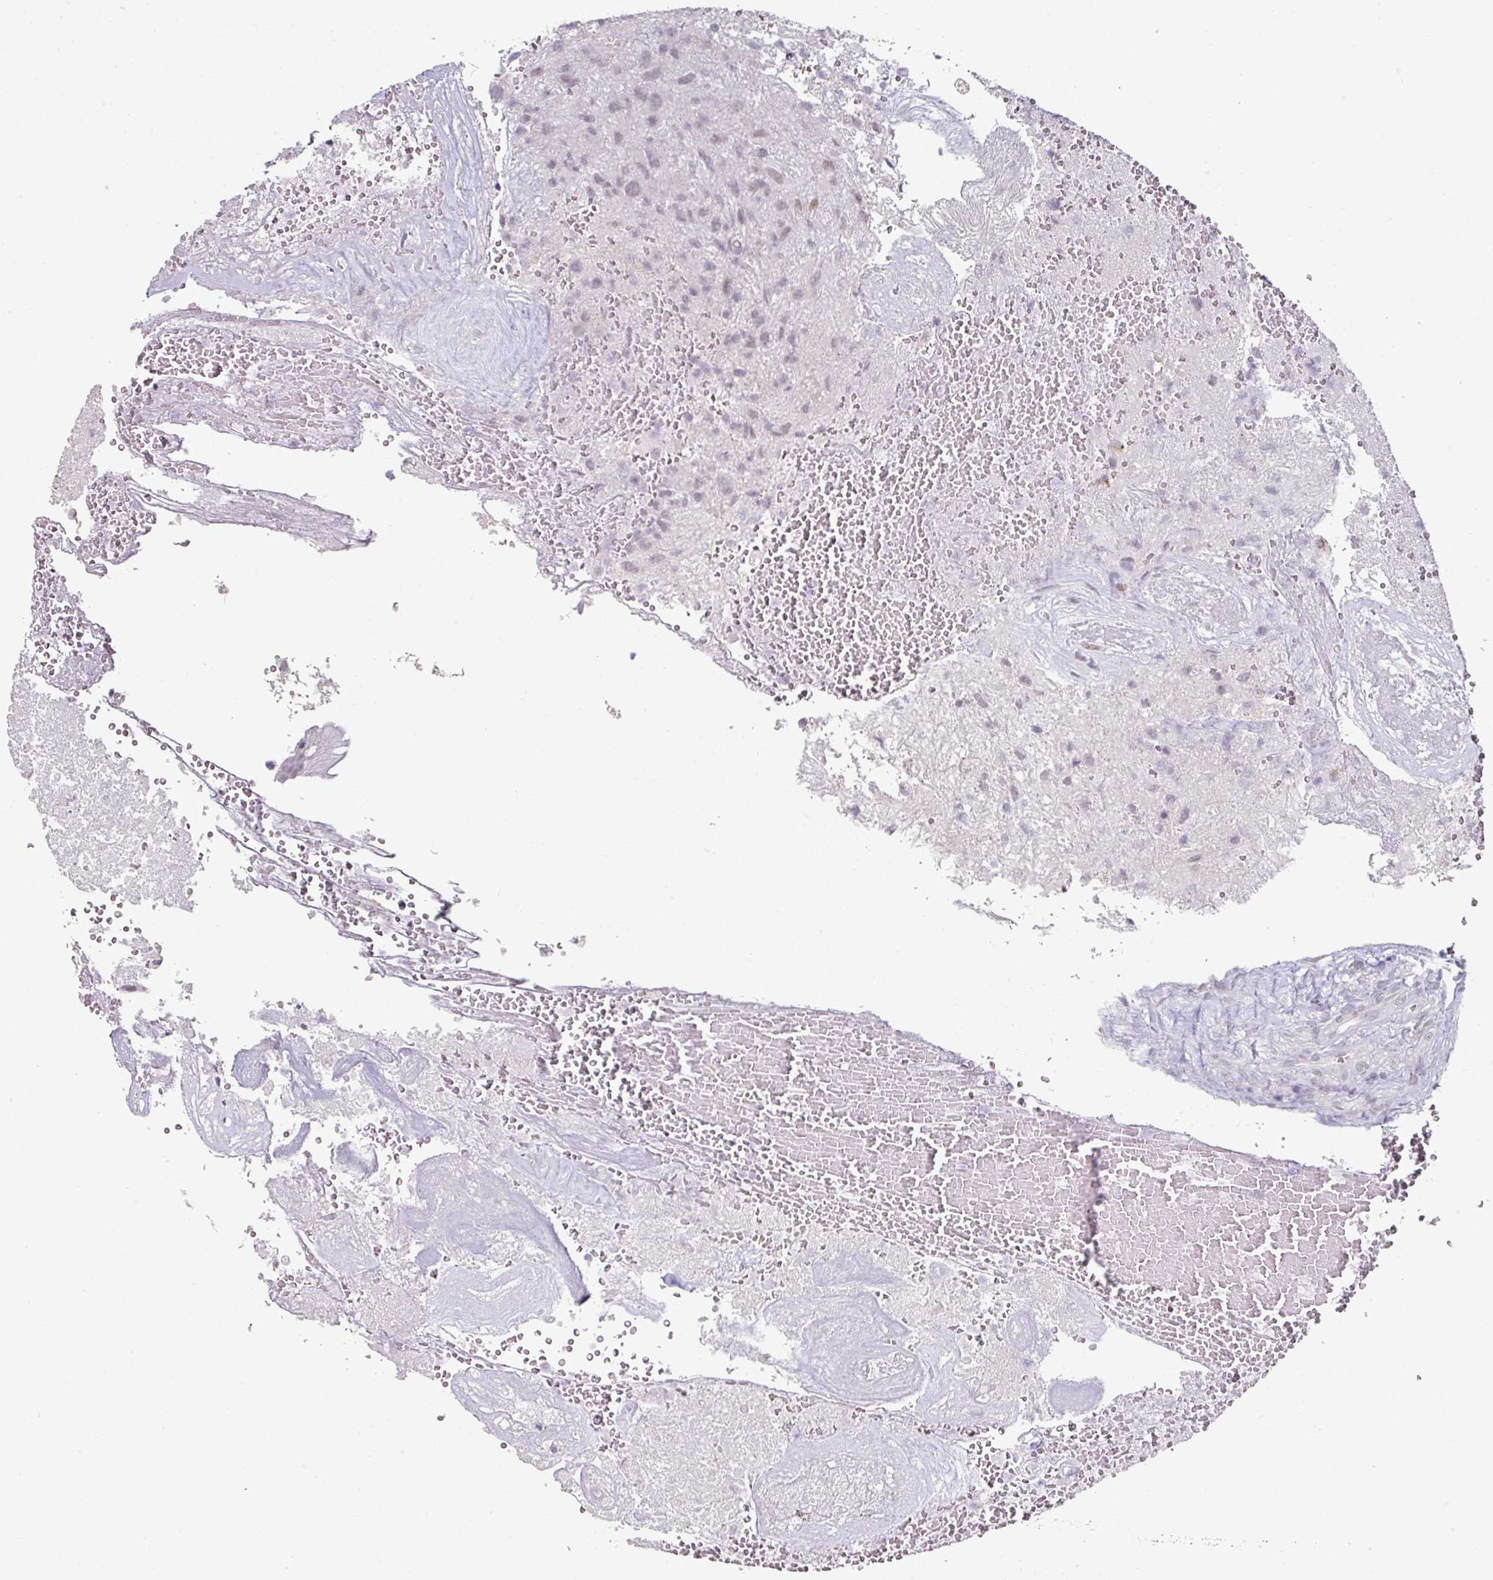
{"staining": {"intensity": "negative", "quantity": "none", "location": "none"}, "tissue": "glioma", "cell_type": "Tumor cells", "image_type": "cancer", "snomed": [{"axis": "morphology", "description": "Glioma, malignant, High grade"}, {"axis": "topography", "description": "Brain"}], "caption": "This is an IHC histopathology image of glioma. There is no expression in tumor cells.", "gene": "ELK1", "patient": {"sex": "male", "age": 56}}